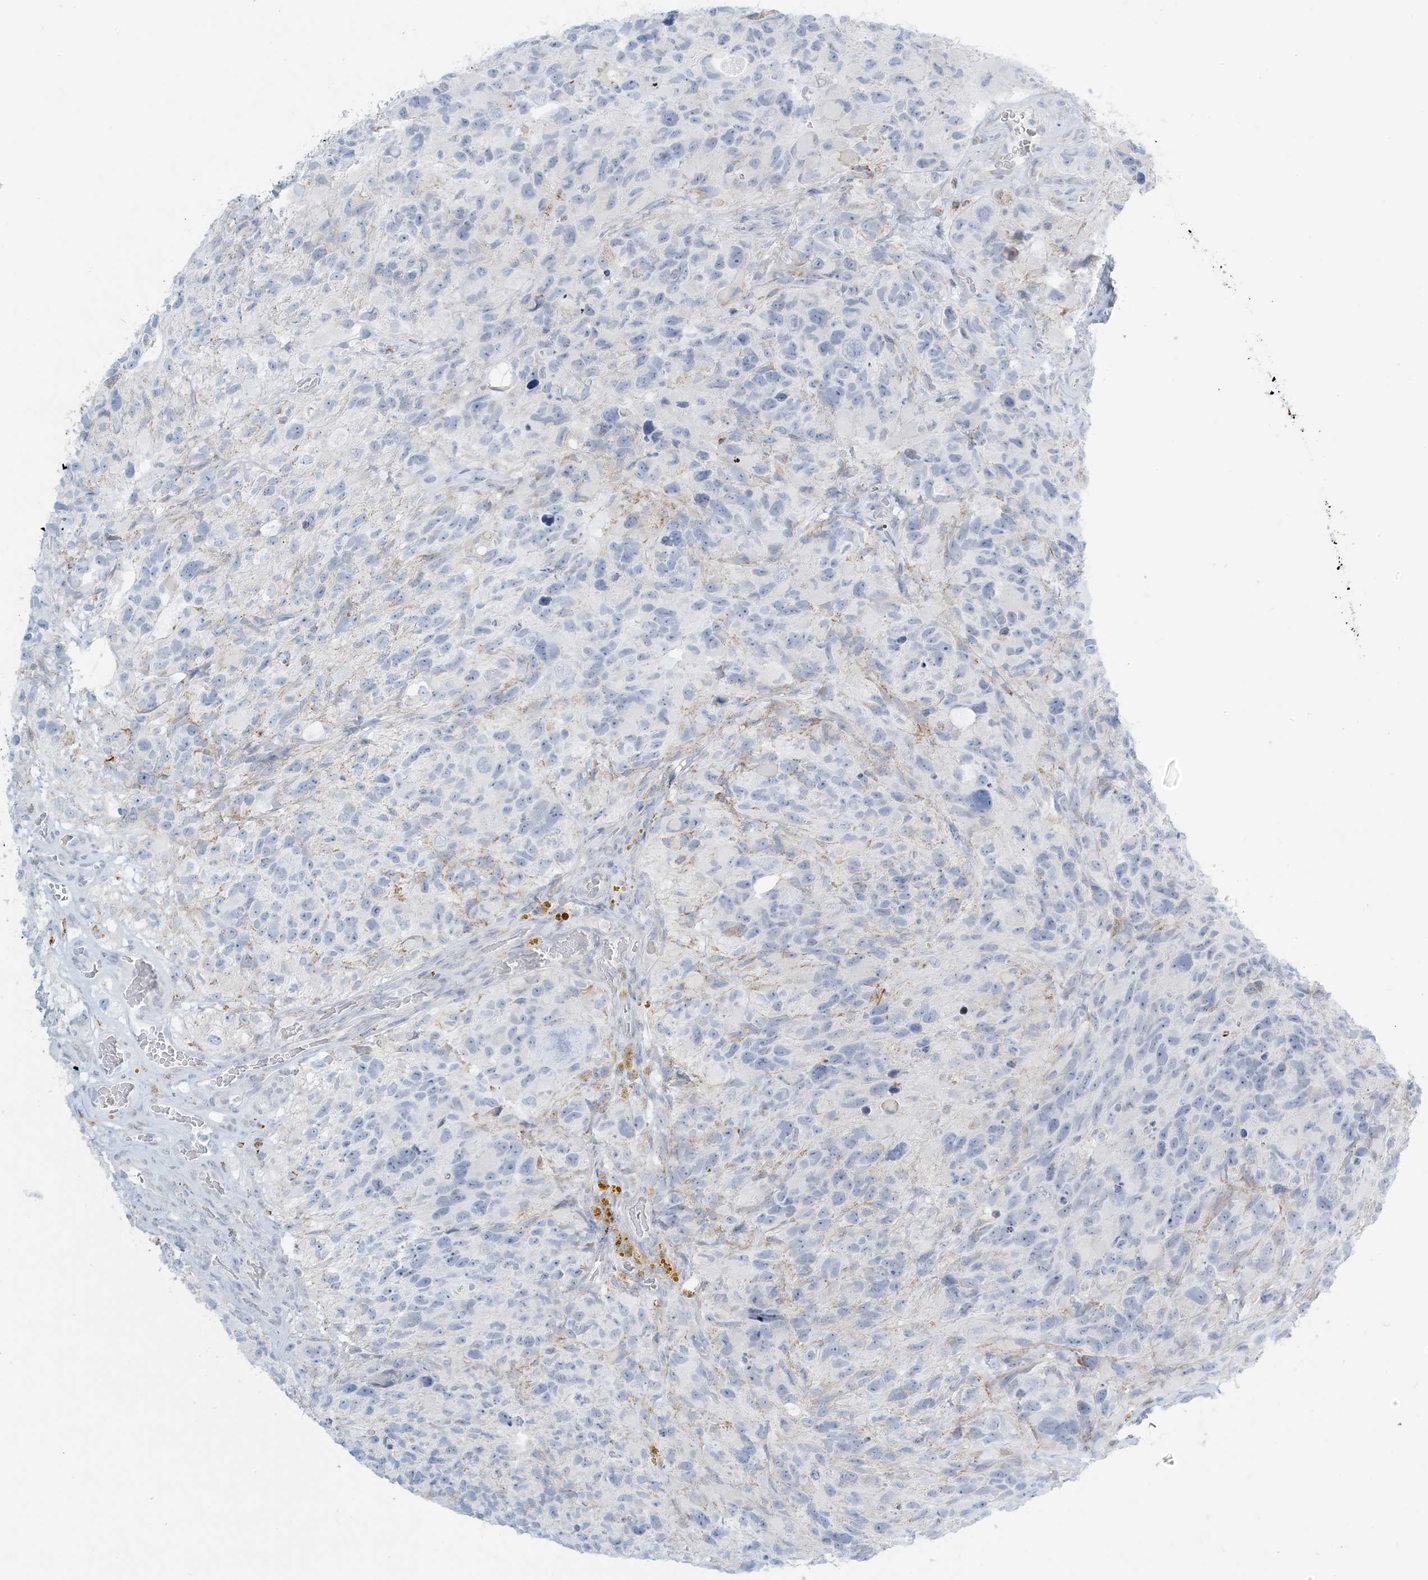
{"staining": {"intensity": "negative", "quantity": "none", "location": "none"}, "tissue": "glioma", "cell_type": "Tumor cells", "image_type": "cancer", "snomed": [{"axis": "morphology", "description": "Glioma, malignant, High grade"}, {"axis": "topography", "description": "Brain"}], "caption": "Tumor cells show no significant protein staining in glioma.", "gene": "ZDHHC4", "patient": {"sex": "male", "age": 69}}